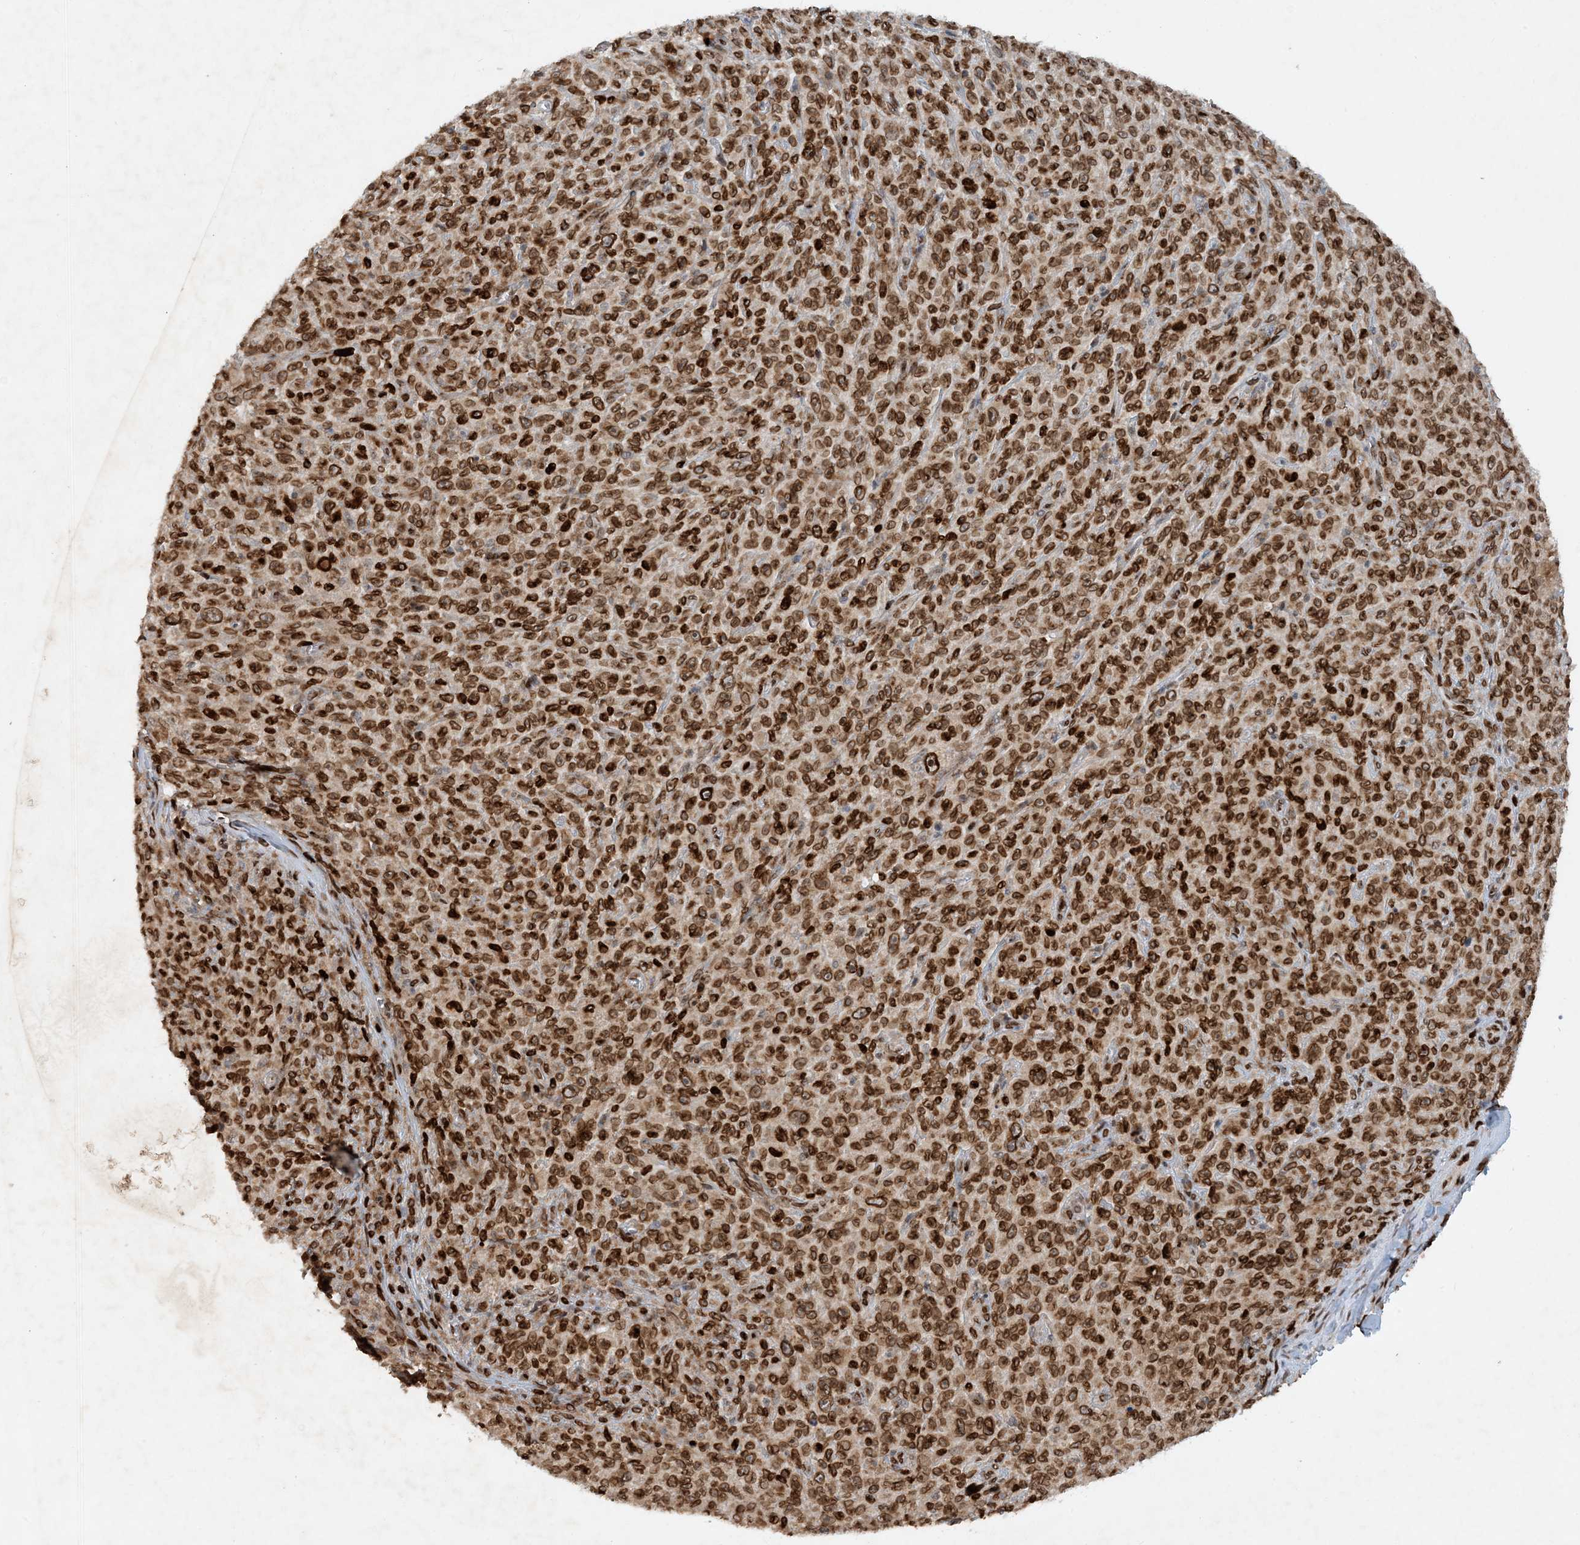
{"staining": {"intensity": "strong", "quantity": ">75%", "location": "cytoplasmic/membranous,nuclear"}, "tissue": "melanoma", "cell_type": "Tumor cells", "image_type": "cancer", "snomed": [{"axis": "morphology", "description": "Malignant melanoma, NOS"}, {"axis": "topography", "description": "Skin"}], "caption": "The histopathology image displays a brown stain indicating the presence of a protein in the cytoplasmic/membranous and nuclear of tumor cells in melanoma.", "gene": "SLC35A2", "patient": {"sex": "female", "age": 82}}